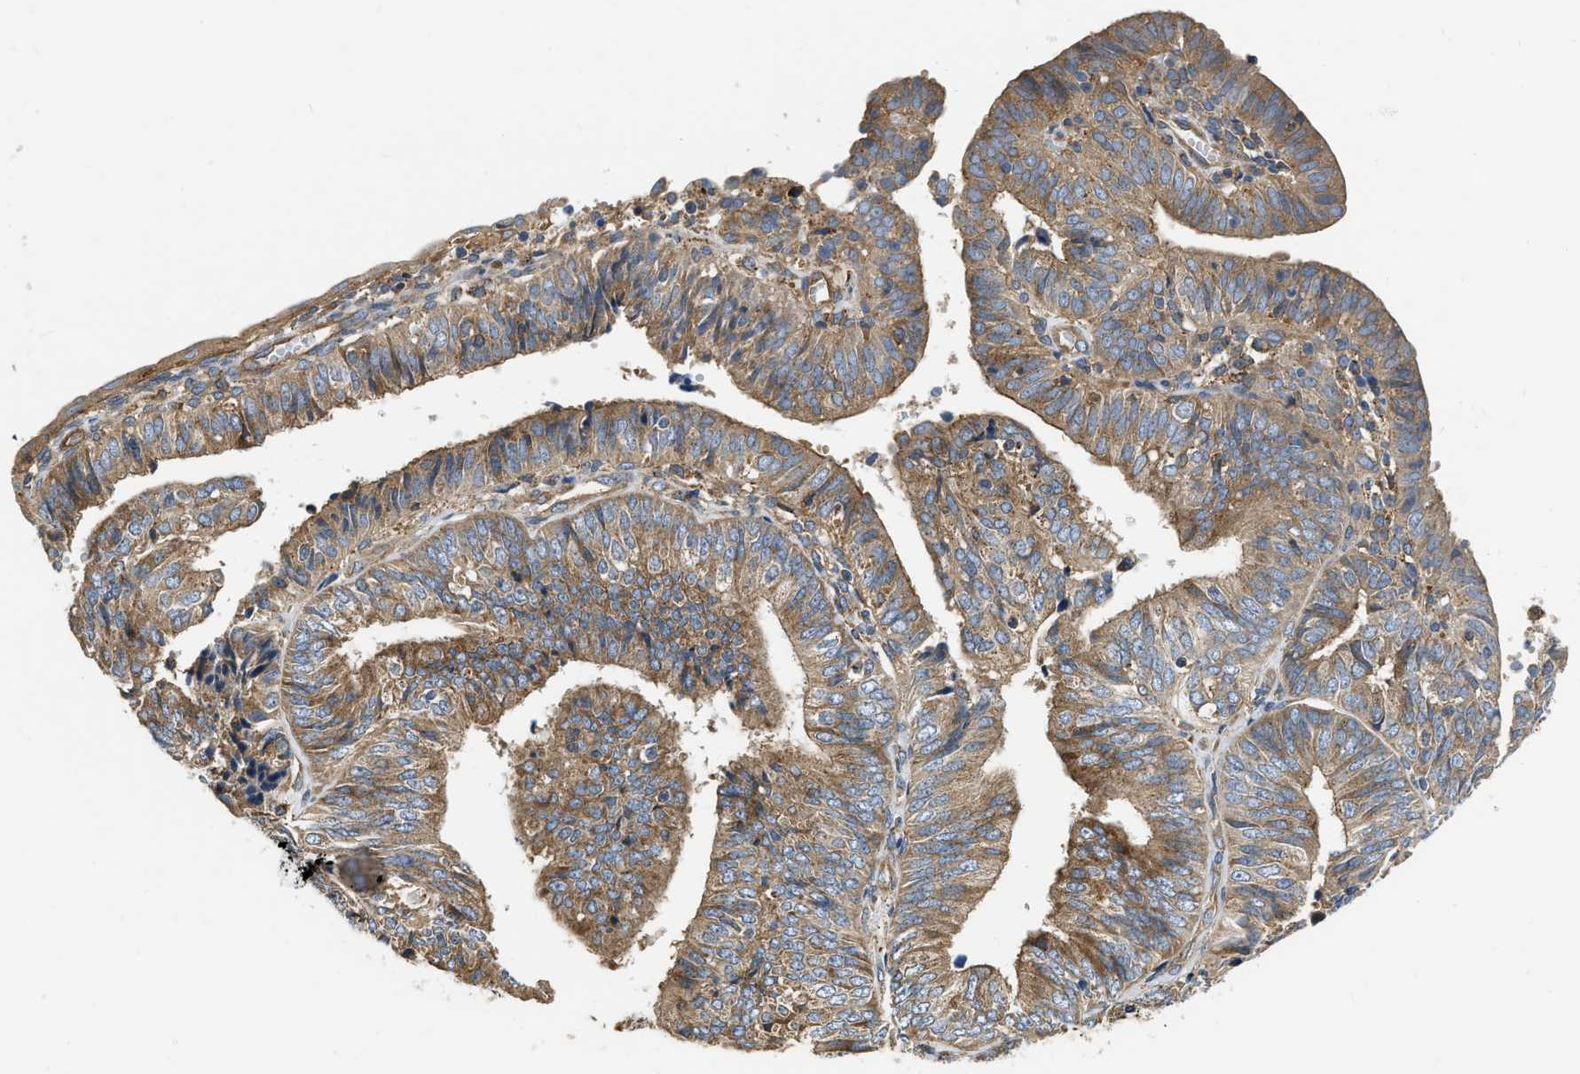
{"staining": {"intensity": "moderate", "quantity": ">75%", "location": "cytoplasmic/membranous"}, "tissue": "endometrial cancer", "cell_type": "Tumor cells", "image_type": "cancer", "snomed": [{"axis": "morphology", "description": "Adenocarcinoma, NOS"}, {"axis": "topography", "description": "Endometrium"}], "caption": "Endometrial adenocarcinoma stained with DAB (3,3'-diaminobenzidine) IHC demonstrates medium levels of moderate cytoplasmic/membranous staining in approximately >75% of tumor cells.", "gene": "FLNB", "patient": {"sex": "female", "age": 58}}